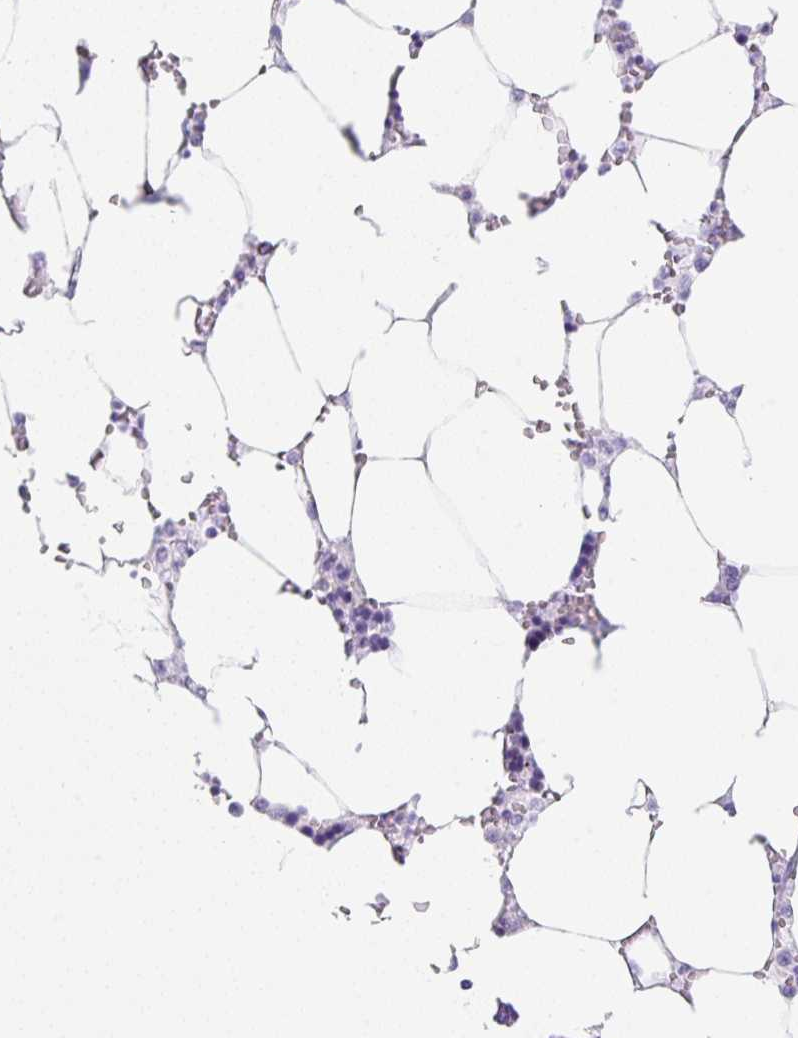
{"staining": {"intensity": "negative", "quantity": "none", "location": "none"}, "tissue": "bone marrow", "cell_type": "Hematopoietic cells", "image_type": "normal", "snomed": [{"axis": "morphology", "description": "Normal tissue, NOS"}, {"axis": "topography", "description": "Bone marrow"}], "caption": "Histopathology image shows no significant protein staining in hematopoietic cells of benign bone marrow. Brightfield microscopy of immunohistochemistry (IHC) stained with DAB (brown) and hematoxylin (blue), captured at high magnification.", "gene": "CLDND2", "patient": {"sex": "male", "age": 64}}